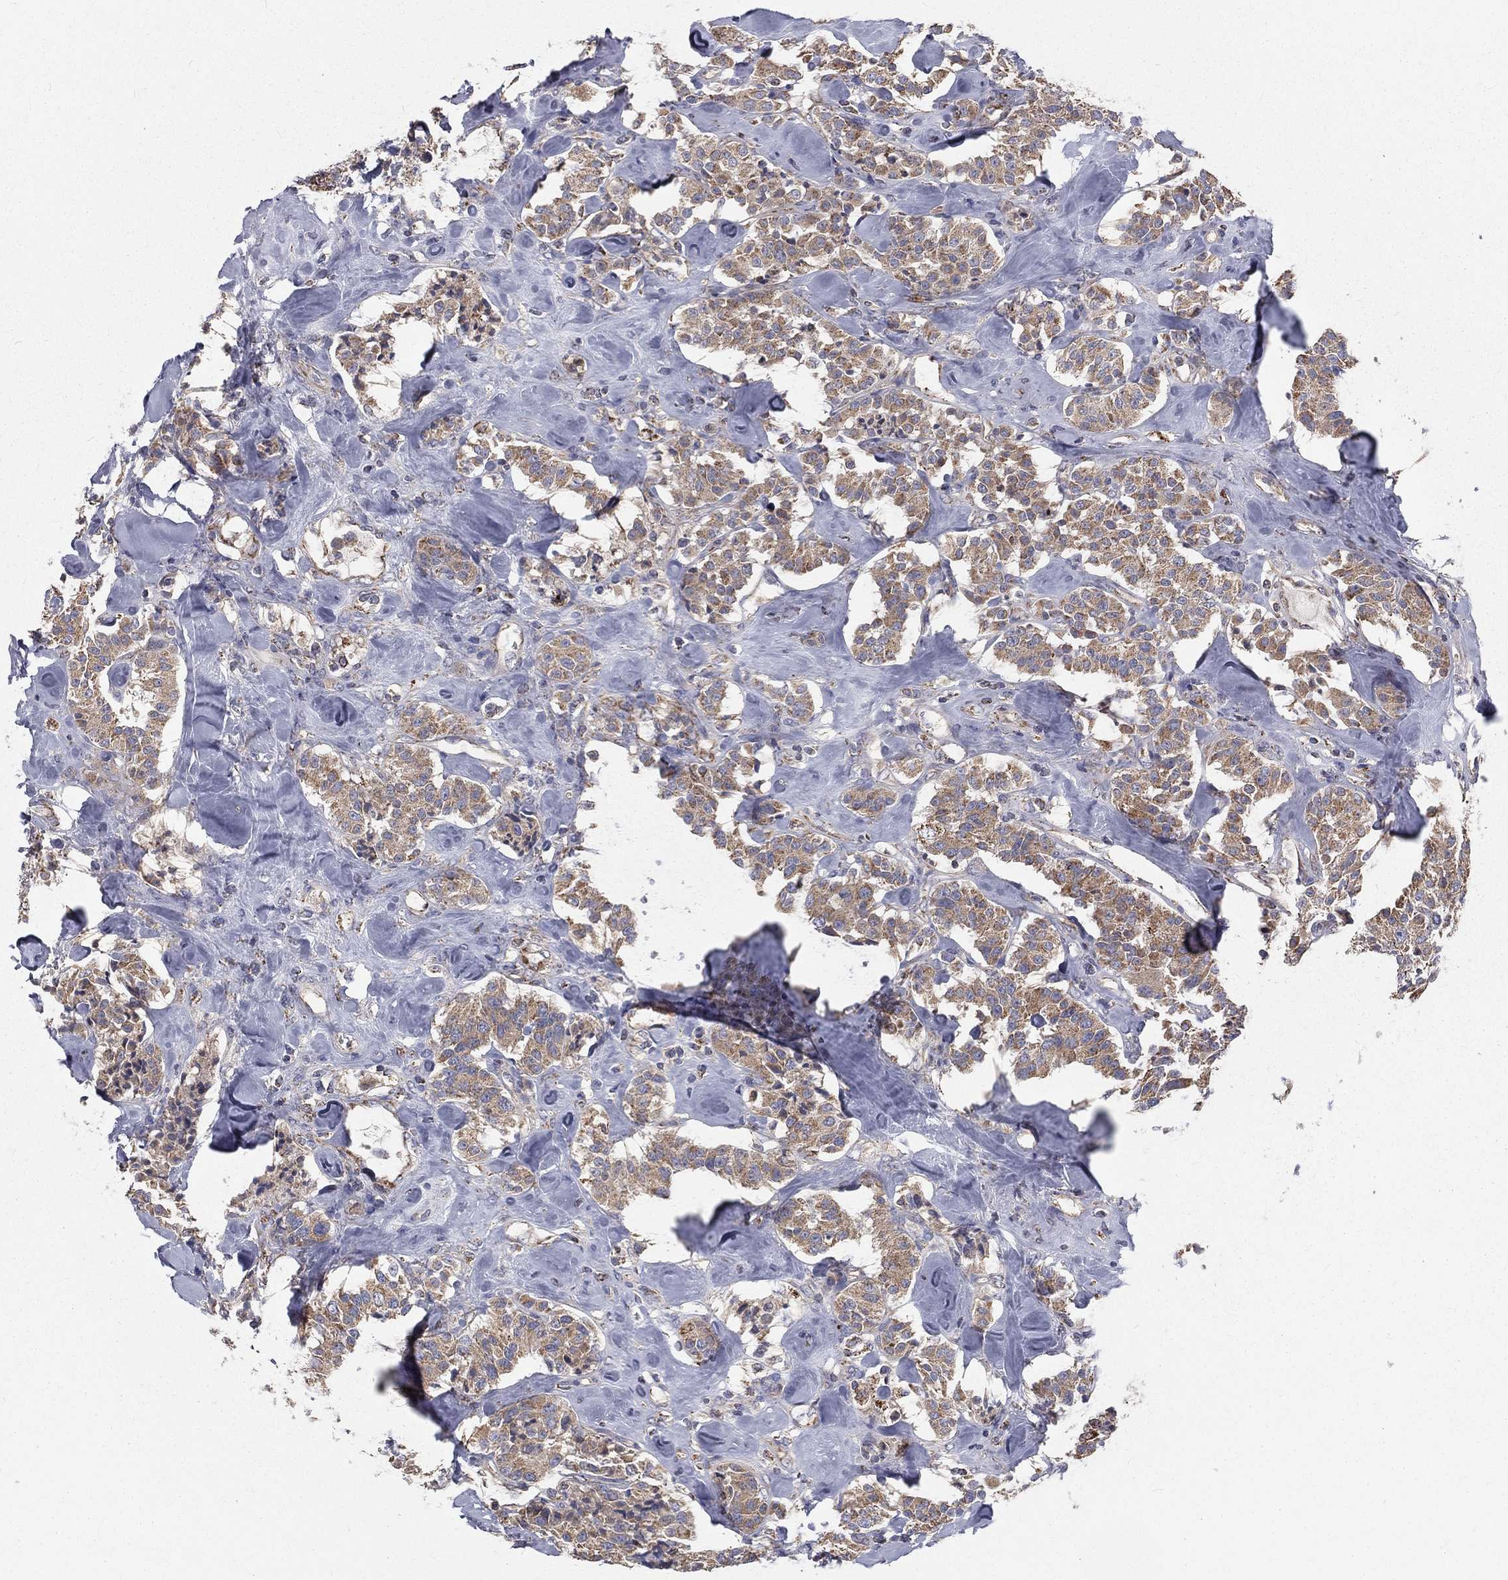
{"staining": {"intensity": "weak", "quantity": ">75%", "location": "cytoplasmic/membranous"}, "tissue": "carcinoid", "cell_type": "Tumor cells", "image_type": "cancer", "snomed": [{"axis": "morphology", "description": "Carcinoid, malignant, NOS"}, {"axis": "topography", "description": "Pancreas"}], "caption": "A micrograph showing weak cytoplasmic/membranous staining in approximately >75% of tumor cells in malignant carcinoid, as visualized by brown immunohistochemical staining.", "gene": "HADH", "patient": {"sex": "male", "age": 41}}